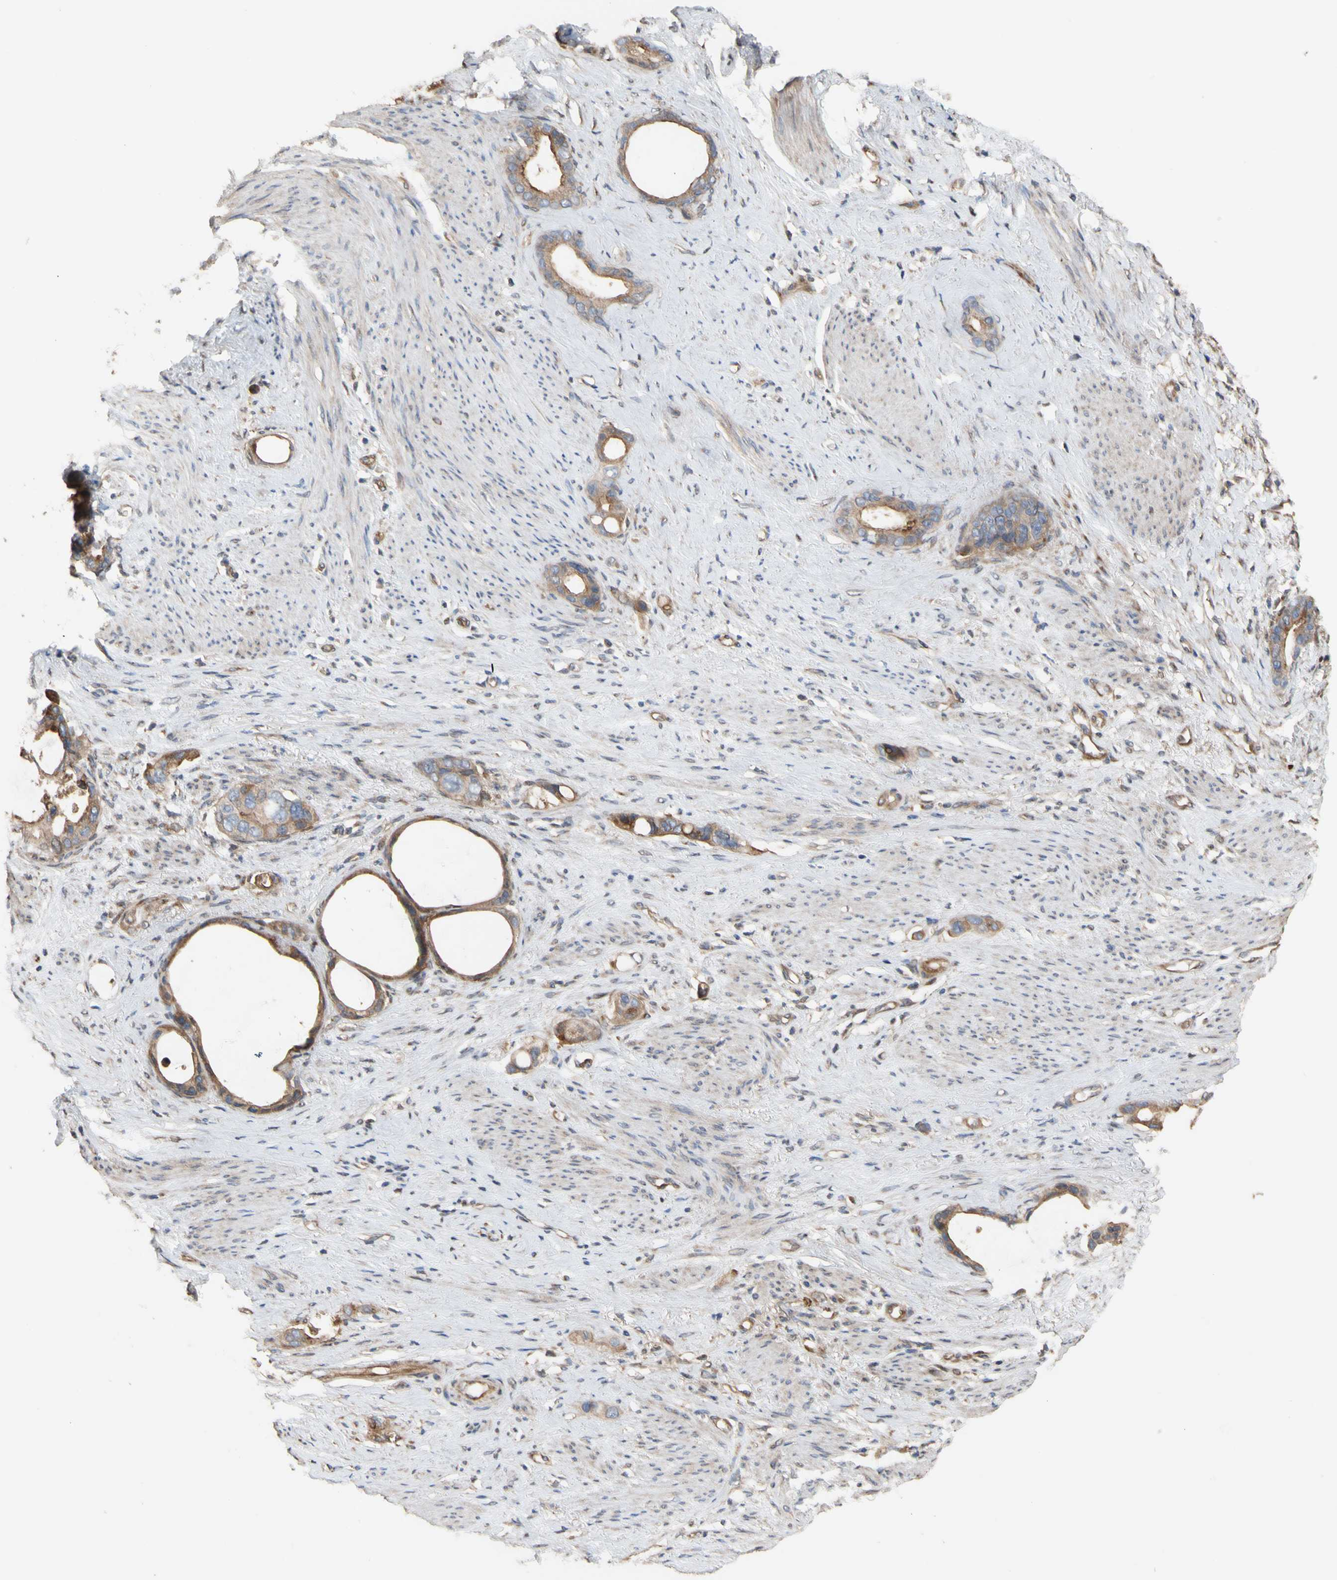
{"staining": {"intensity": "moderate", "quantity": ">75%", "location": "cytoplasmic/membranous"}, "tissue": "stomach cancer", "cell_type": "Tumor cells", "image_type": "cancer", "snomed": [{"axis": "morphology", "description": "Adenocarcinoma, NOS"}, {"axis": "topography", "description": "Stomach"}], "caption": "Tumor cells reveal medium levels of moderate cytoplasmic/membranous expression in approximately >75% of cells in adenocarcinoma (stomach). (Brightfield microscopy of DAB IHC at high magnification).", "gene": "NECTIN3", "patient": {"sex": "female", "age": 75}}